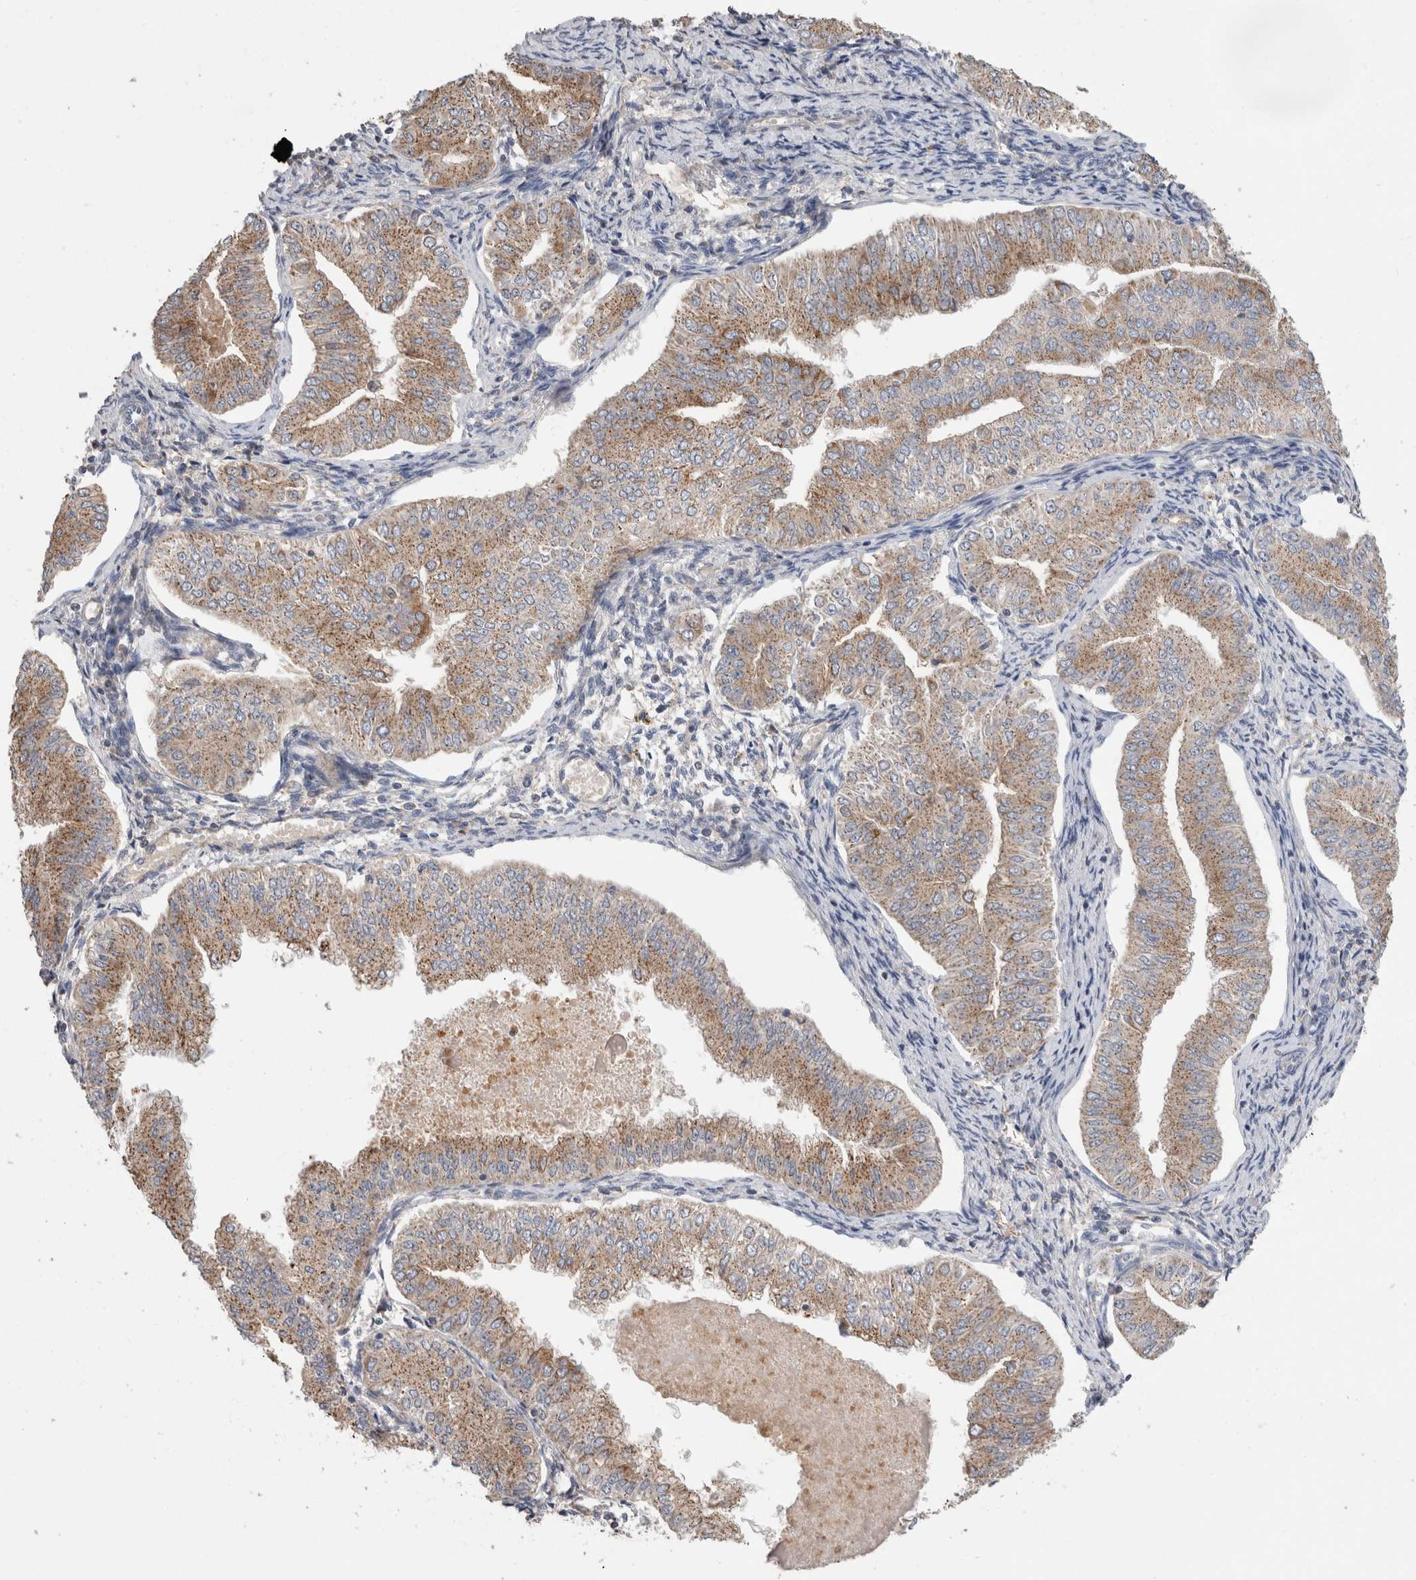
{"staining": {"intensity": "moderate", "quantity": ">75%", "location": "cytoplasmic/membranous"}, "tissue": "endometrial cancer", "cell_type": "Tumor cells", "image_type": "cancer", "snomed": [{"axis": "morphology", "description": "Normal tissue, NOS"}, {"axis": "morphology", "description": "Adenocarcinoma, NOS"}, {"axis": "topography", "description": "Endometrium"}], "caption": "Protein expression analysis of human endometrial cancer (adenocarcinoma) reveals moderate cytoplasmic/membranous staining in about >75% of tumor cells.", "gene": "IARS2", "patient": {"sex": "female", "age": 53}}